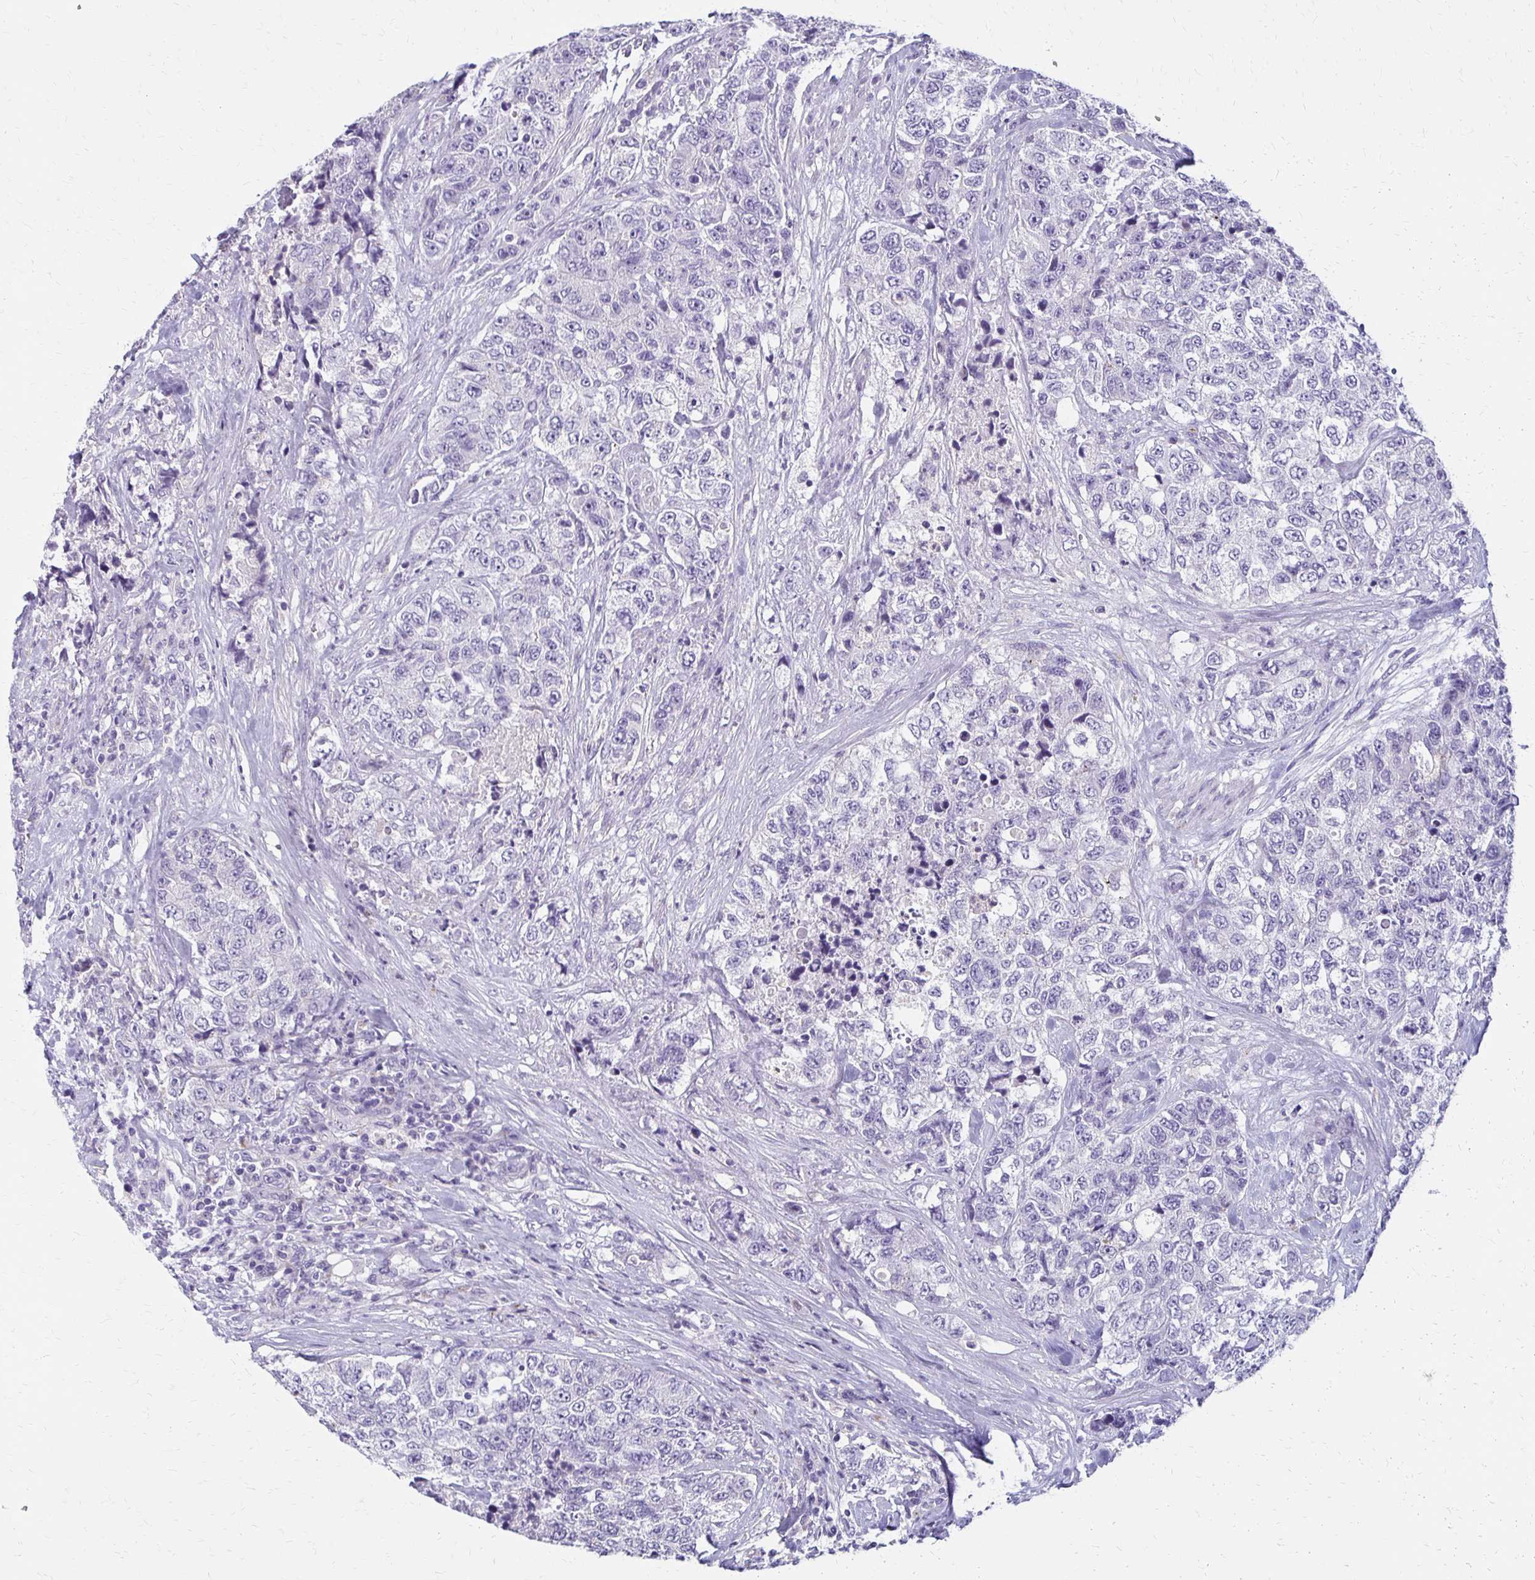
{"staining": {"intensity": "negative", "quantity": "none", "location": "none"}, "tissue": "urothelial cancer", "cell_type": "Tumor cells", "image_type": "cancer", "snomed": [{"axis": "morphology", "description": "Urothelial carcinoma, High grade"}, {"axis": "topography", "description": "Urinary bladder"}], "caption": "High power microscopy histopathology image of an immunohistochemistry photomicrograph of urothelial cancer, revealing no significant expression in tumor cells.", "gene": "BBS12", "patient": {"sex": "female", "age": 78}}